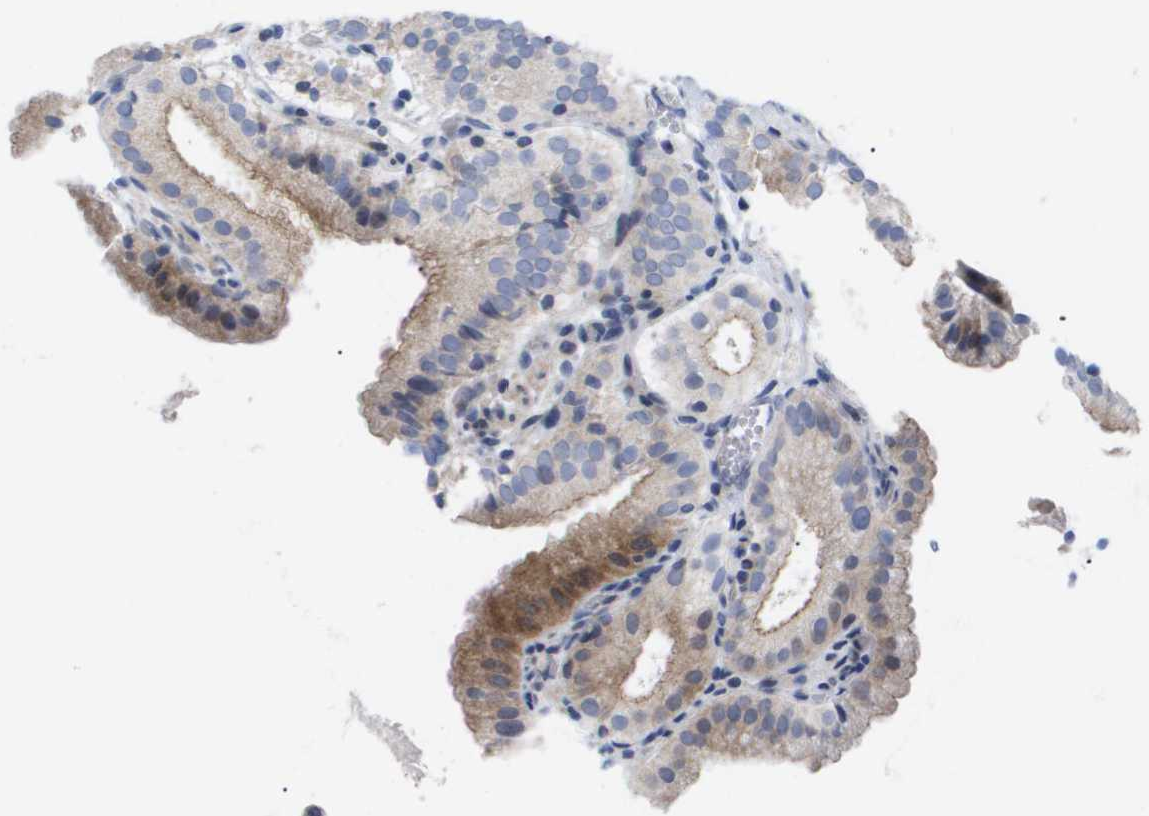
{"staining": {"intensity": "weak", "quantity": ">75%", "location": "cytoplasmic/membranous"}, "tissue": "gallbladder", "cell_type": "Glandular cells", "image_type": "normal", "snomed": [{"axis": "morphology", "description": "Normal tissue, NOS"}, {"axis": "topography", "description": "Gallbladder"}], "caption": "Protein staining of normal gallbladder displays weak cytoplasmic/membranous staining in approximately >75% of glandular cells.", "gene": "CAV3", "patient": {"sex": "male", "age": 54}}